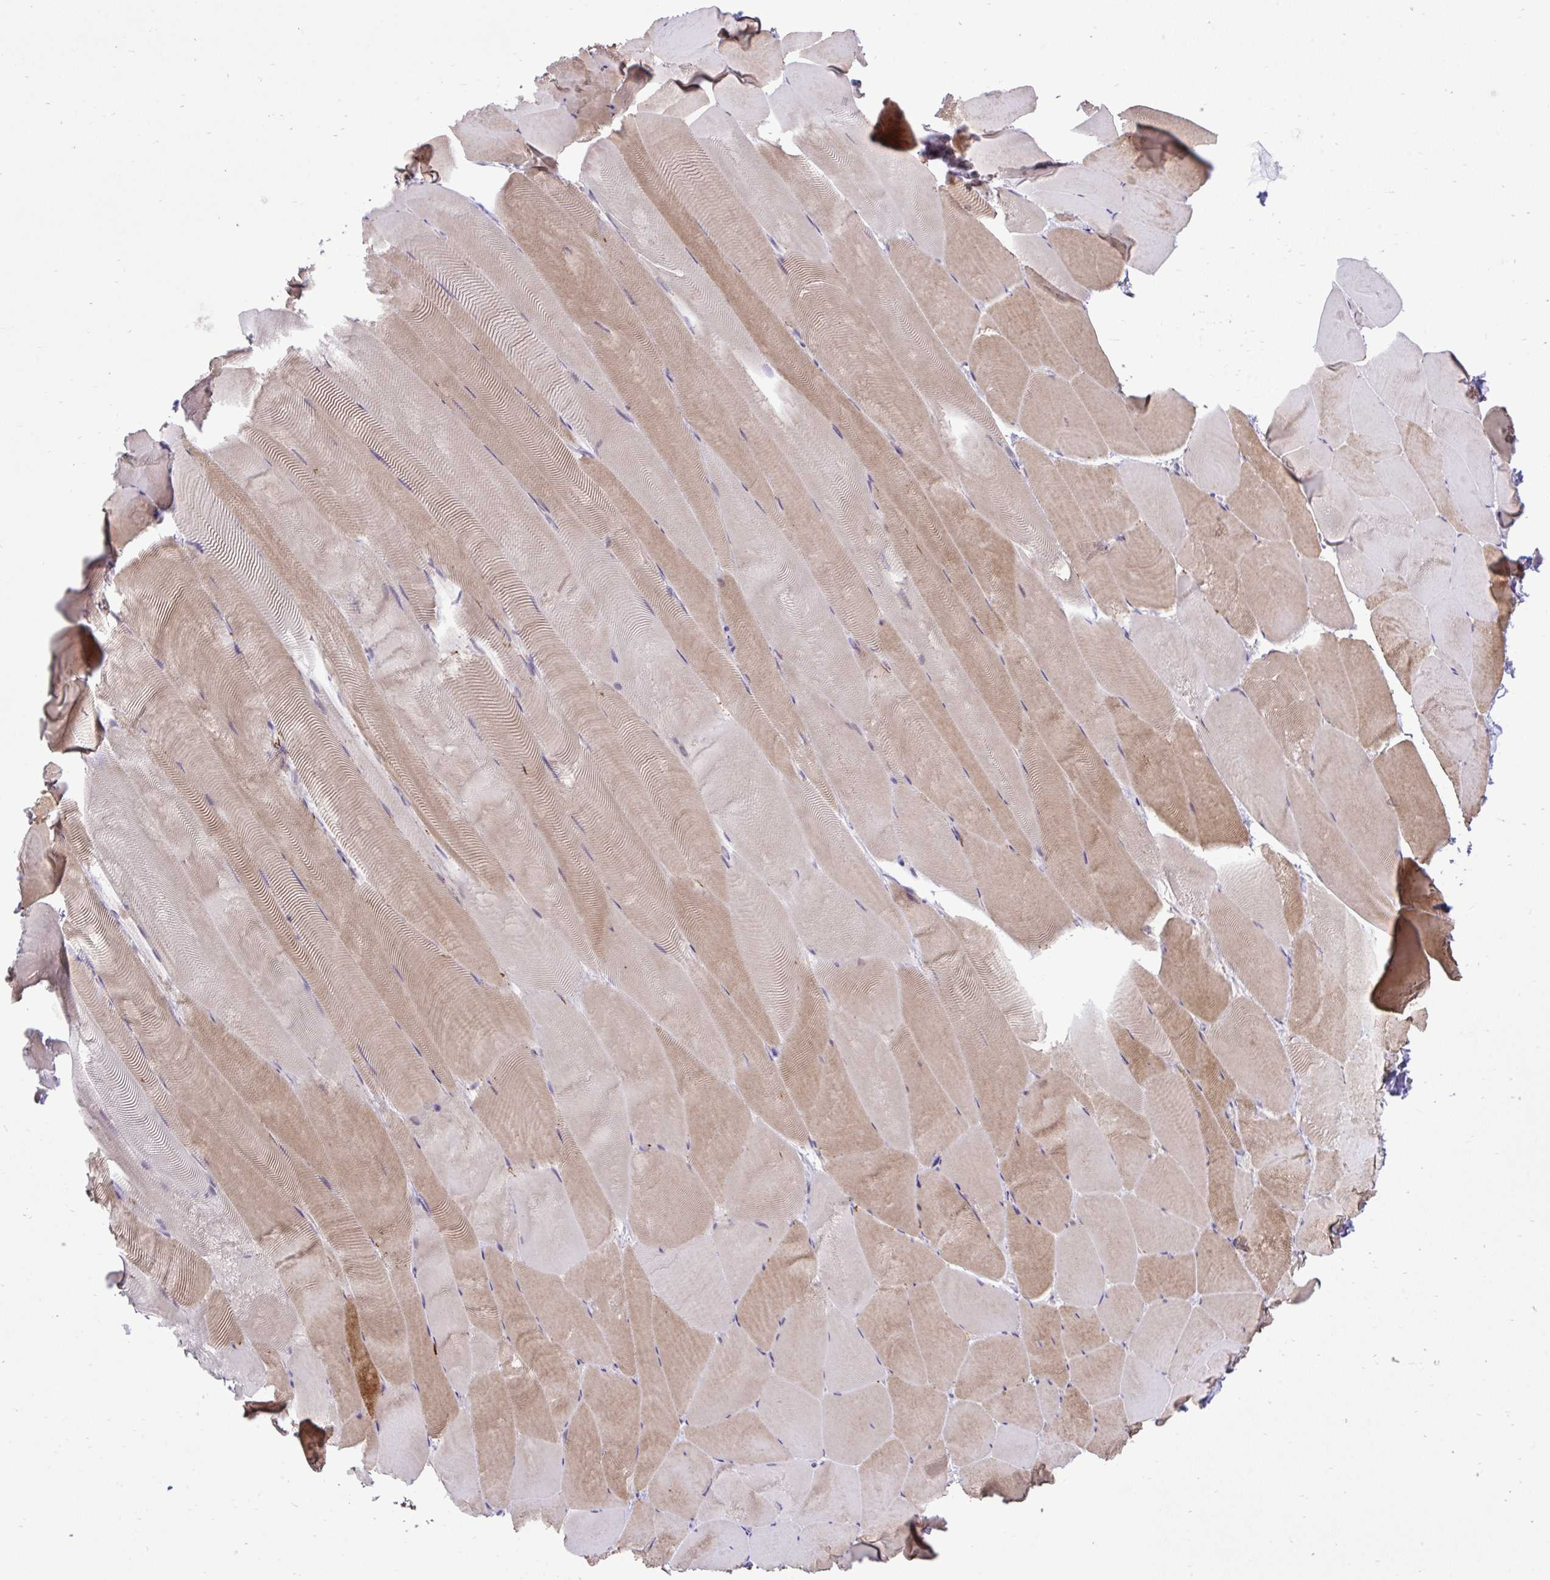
{"staining": {"intensity": "moderate", "quantity": ">75%", "location": "cytoplasmic/membranous"}, "tissue": "skeletal muscle", "cell_type": "Myocytes", "image_type": "normal", "snomed": [{"axis": "morphology", "description": "Normal tissue, NOS"}, {"axis": "topography", "description": "Skeletal muscle"}], "caption": "Immunohistochemistry (IHC) histopathology image of normal skeletal muscle: skeletal muscle stained using immunohistochemistry (IHC) demonstrates medium levels of moderate protein expression localized specifically in the cytoplasmic/membranous of myocytes, appearing as a cytoplasmic/membranous brown color.", "gene": "CYP20A1", "patient": {"sex": "female", "age": 64}}